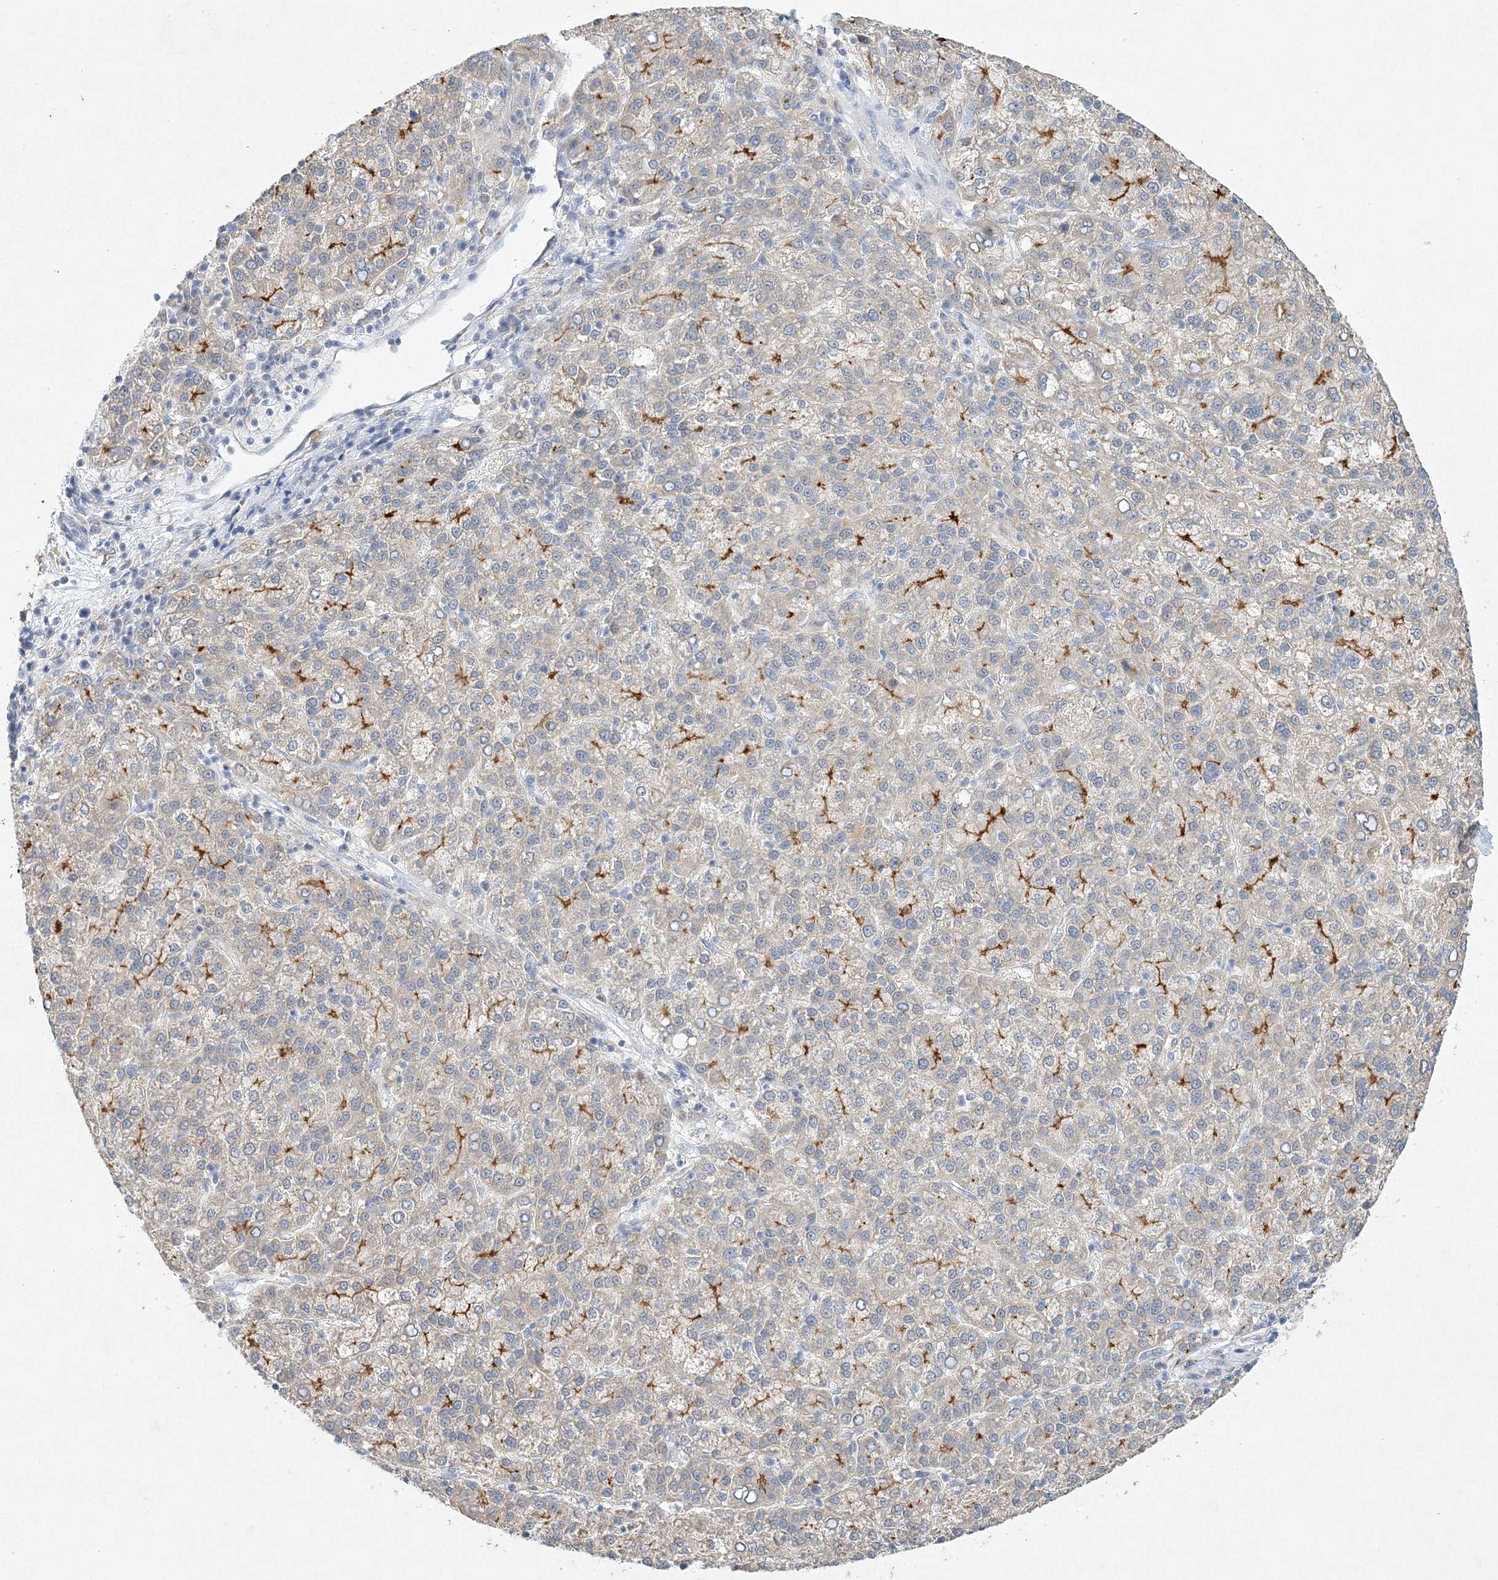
{"staining": {"intensity": "strong", "quantity": "<25%", "location": "cytoplasmic/membranous"}, "tissue": "liver cancer", "cell_type": "Tumor cells", "image_type": "cancer", "snomed": [{"axis": "morphology", "description": "Carcinoma, Hepatocellular, NOS"}, {"axis": "topography", "description": "Liver"}], "caption": "Strong cytoplasmic/membranous positivity is seen in about <25% of tumor cells in liver cancer. Immunohistochemistry (ihc) stains the protein in brown and the nuclei are stained blue.", "gene": "MAT2B", "patient": {"sex": "female", "age": 58}}